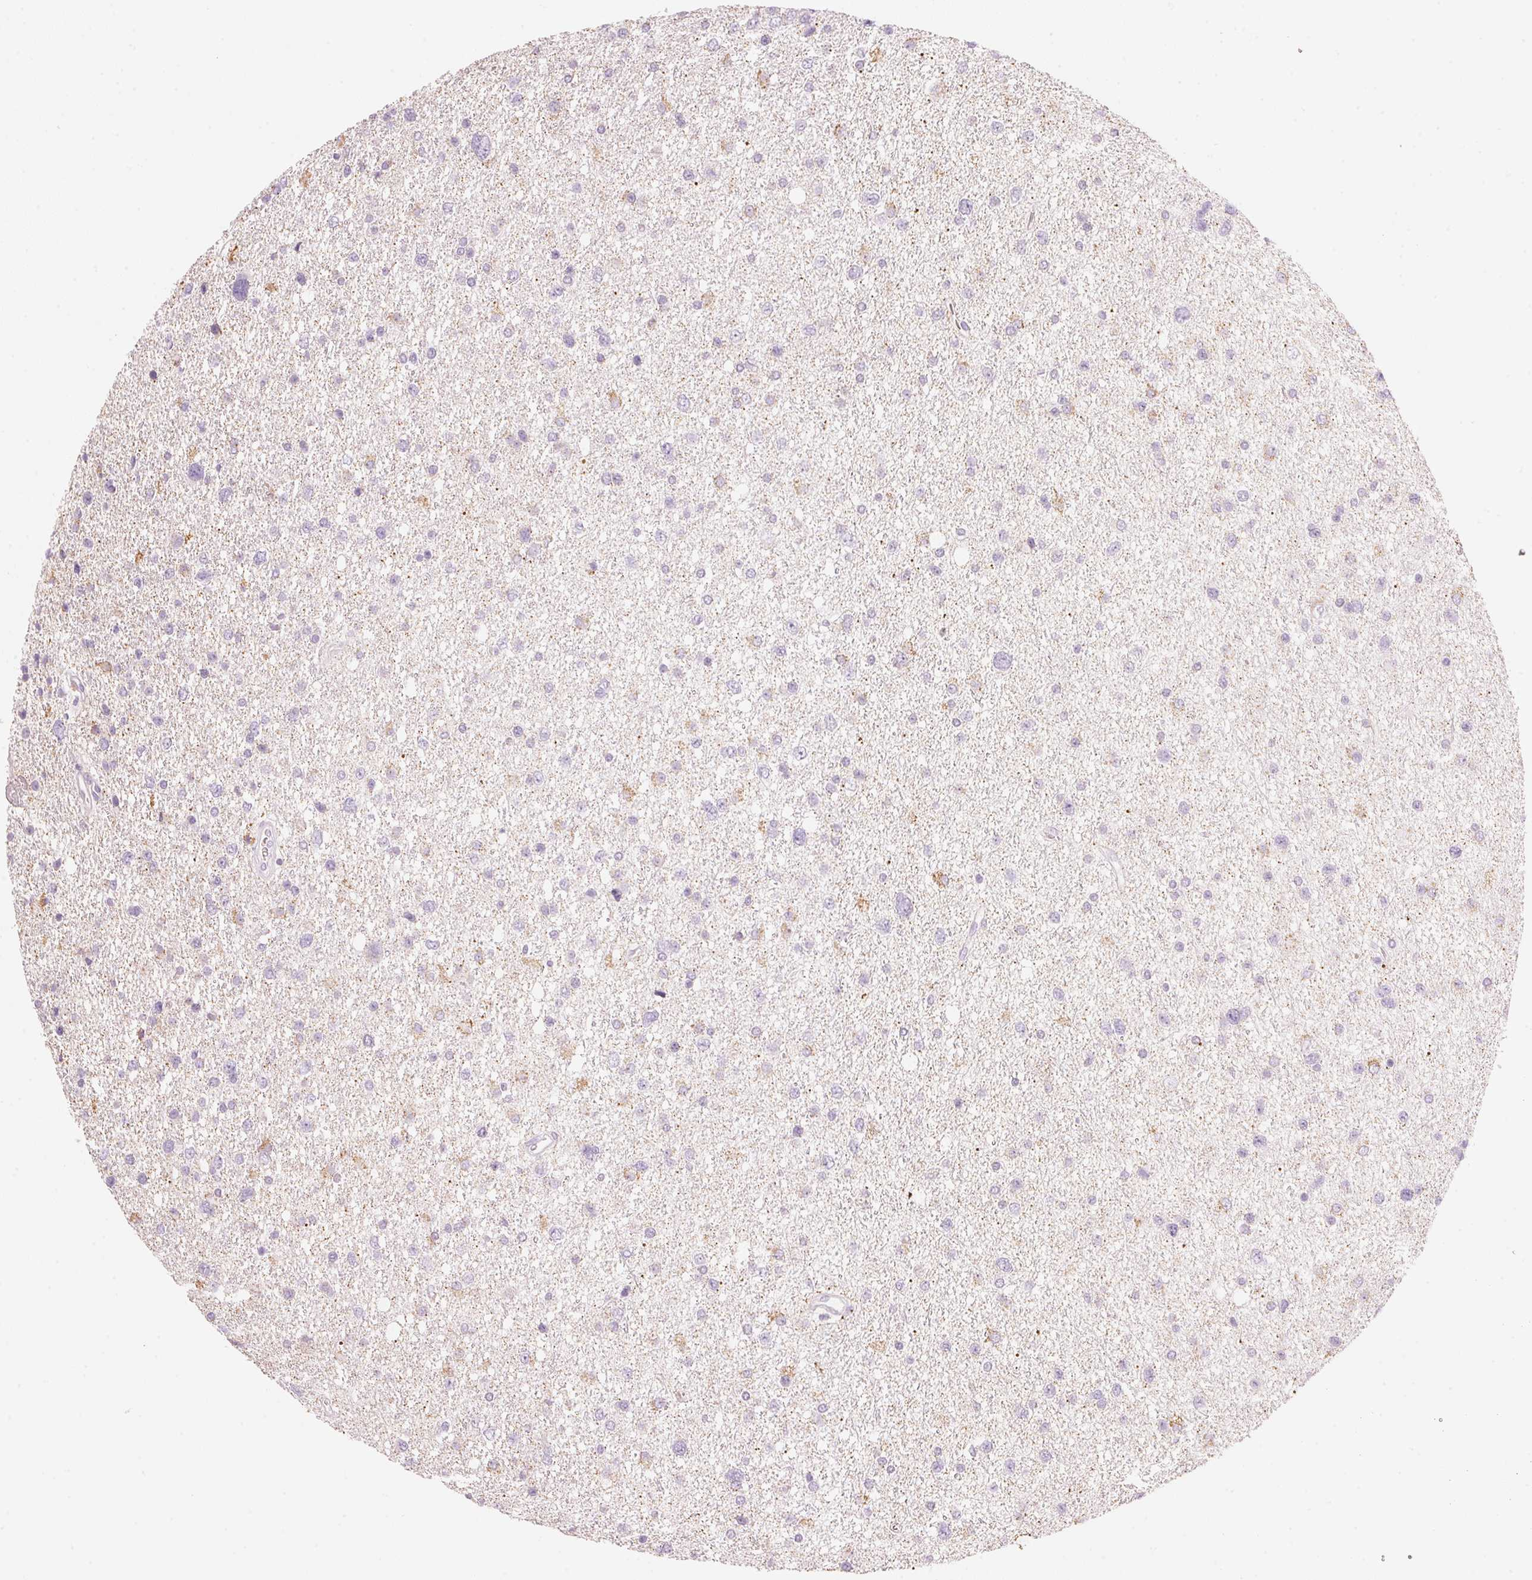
{"staining": {"intensity": "weak", "quantity": "<25%", "location": "cytoplasmic/membranous"}, "tissue": "glioma", "cell_type": "Tumor cells", "image_type": "cancer", "snomed": [{"axis": "morphology", "description": "Glioma, malignant, Low grade"}, {"axis": "topography", "description": "Brain"}], "caption": "A photomicrograph of glioma stained for a protein reveals no brown staining in tumor cells. (DAB (3,3'-diaminobenzidine) immunohistochemistry, high magnification).", "gene": "HOXB13", "patient": {"sex": "female", "age": 55}}